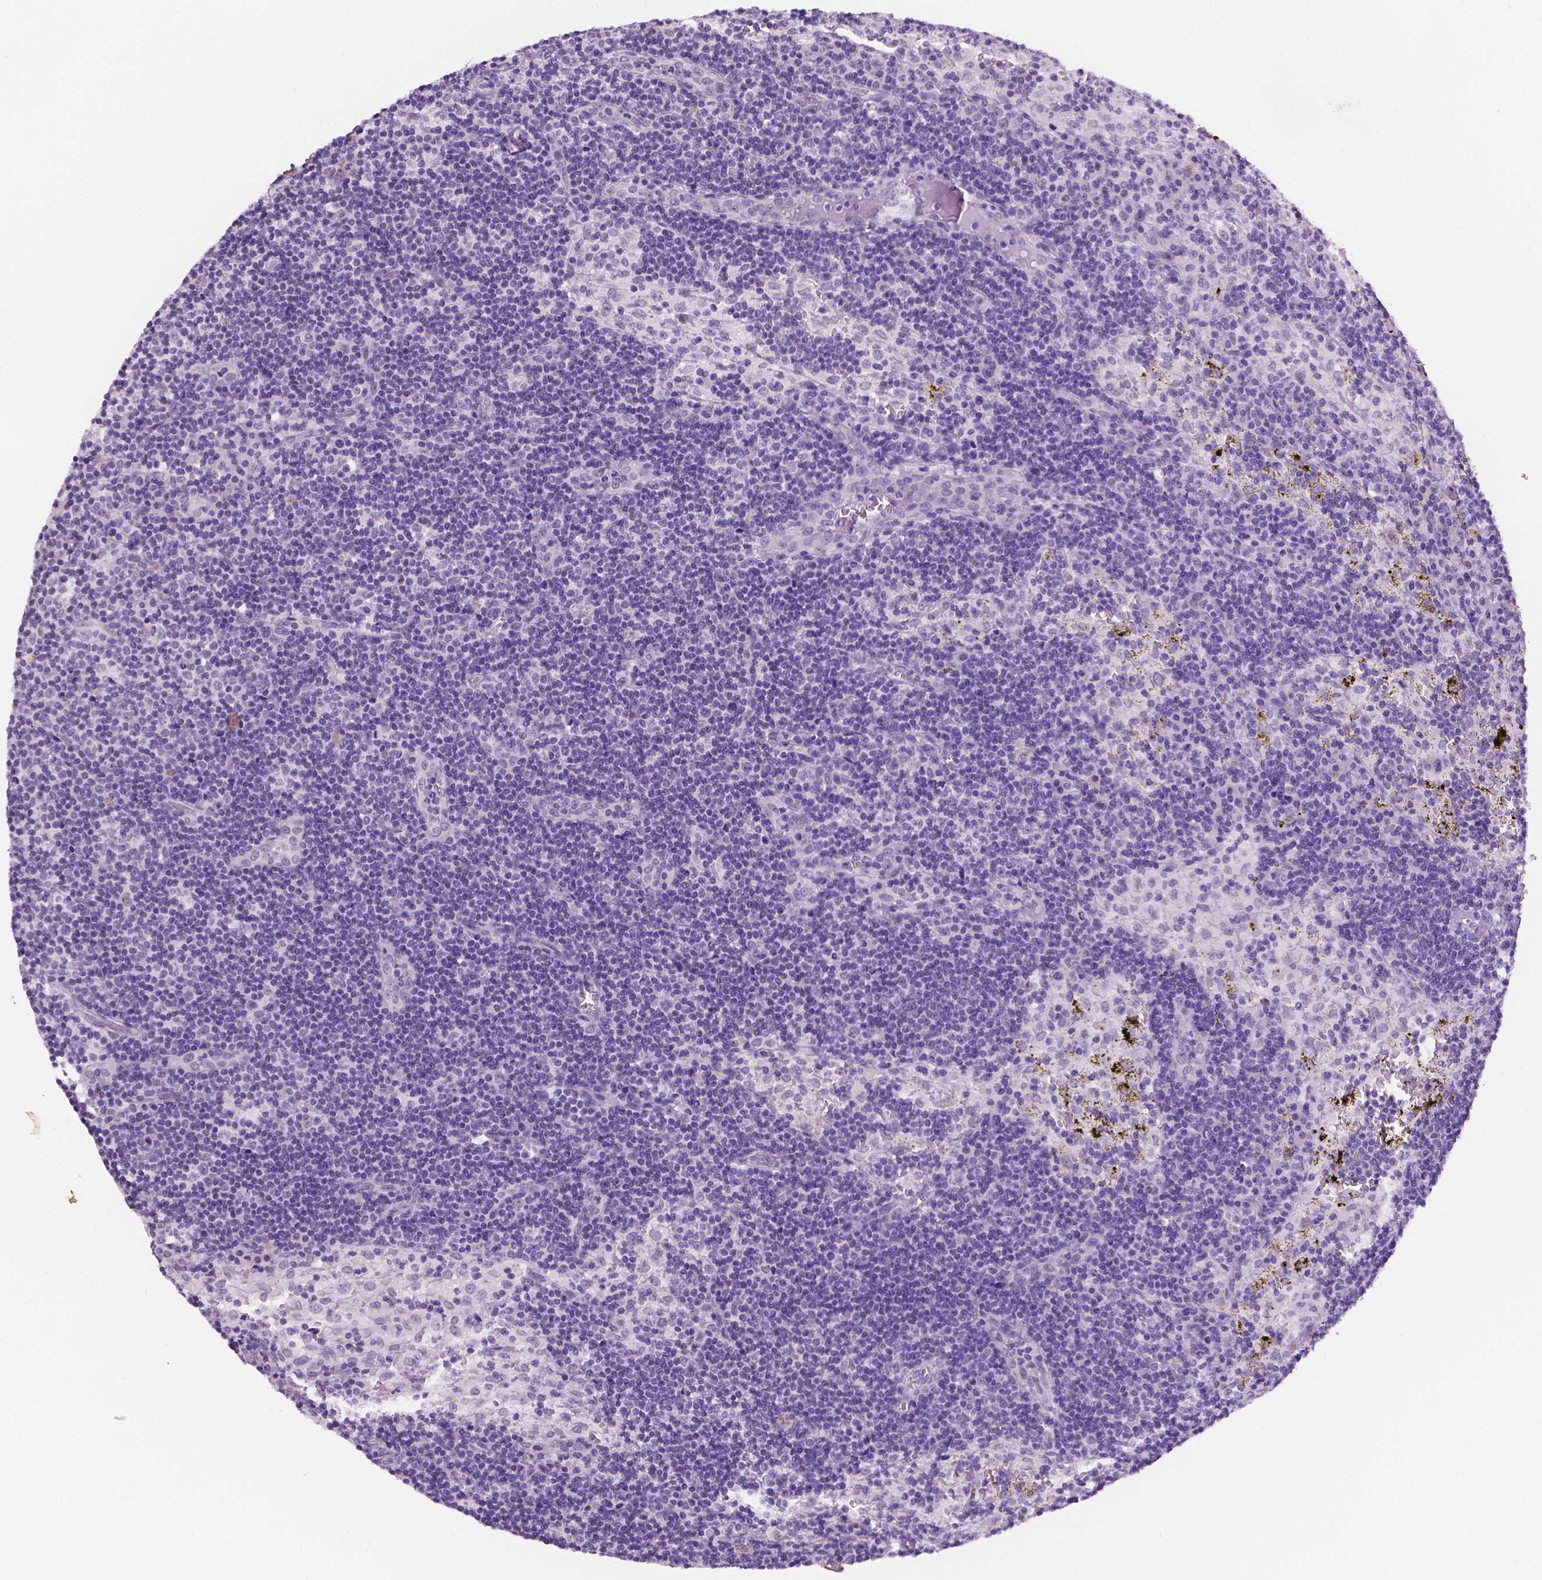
{"staining": {"intensity": "negative", "quantity": "none", "location": "none"}, "tissue": "lymph node", "cell_type": "Non-germinal center cells", "image_type": "normal", "snomed": [{"axis": "morphology", "description": "Normal tissue, NOS"}, {"axis": "topography", "description": "Lymph node"}], "caption": "The immunohistochemistry (IHC) histopathology image has no significant expression in non-germinal center cells of lymph node.", "gene": "PPL", "patient": {"sex": "male", "age": 62}}